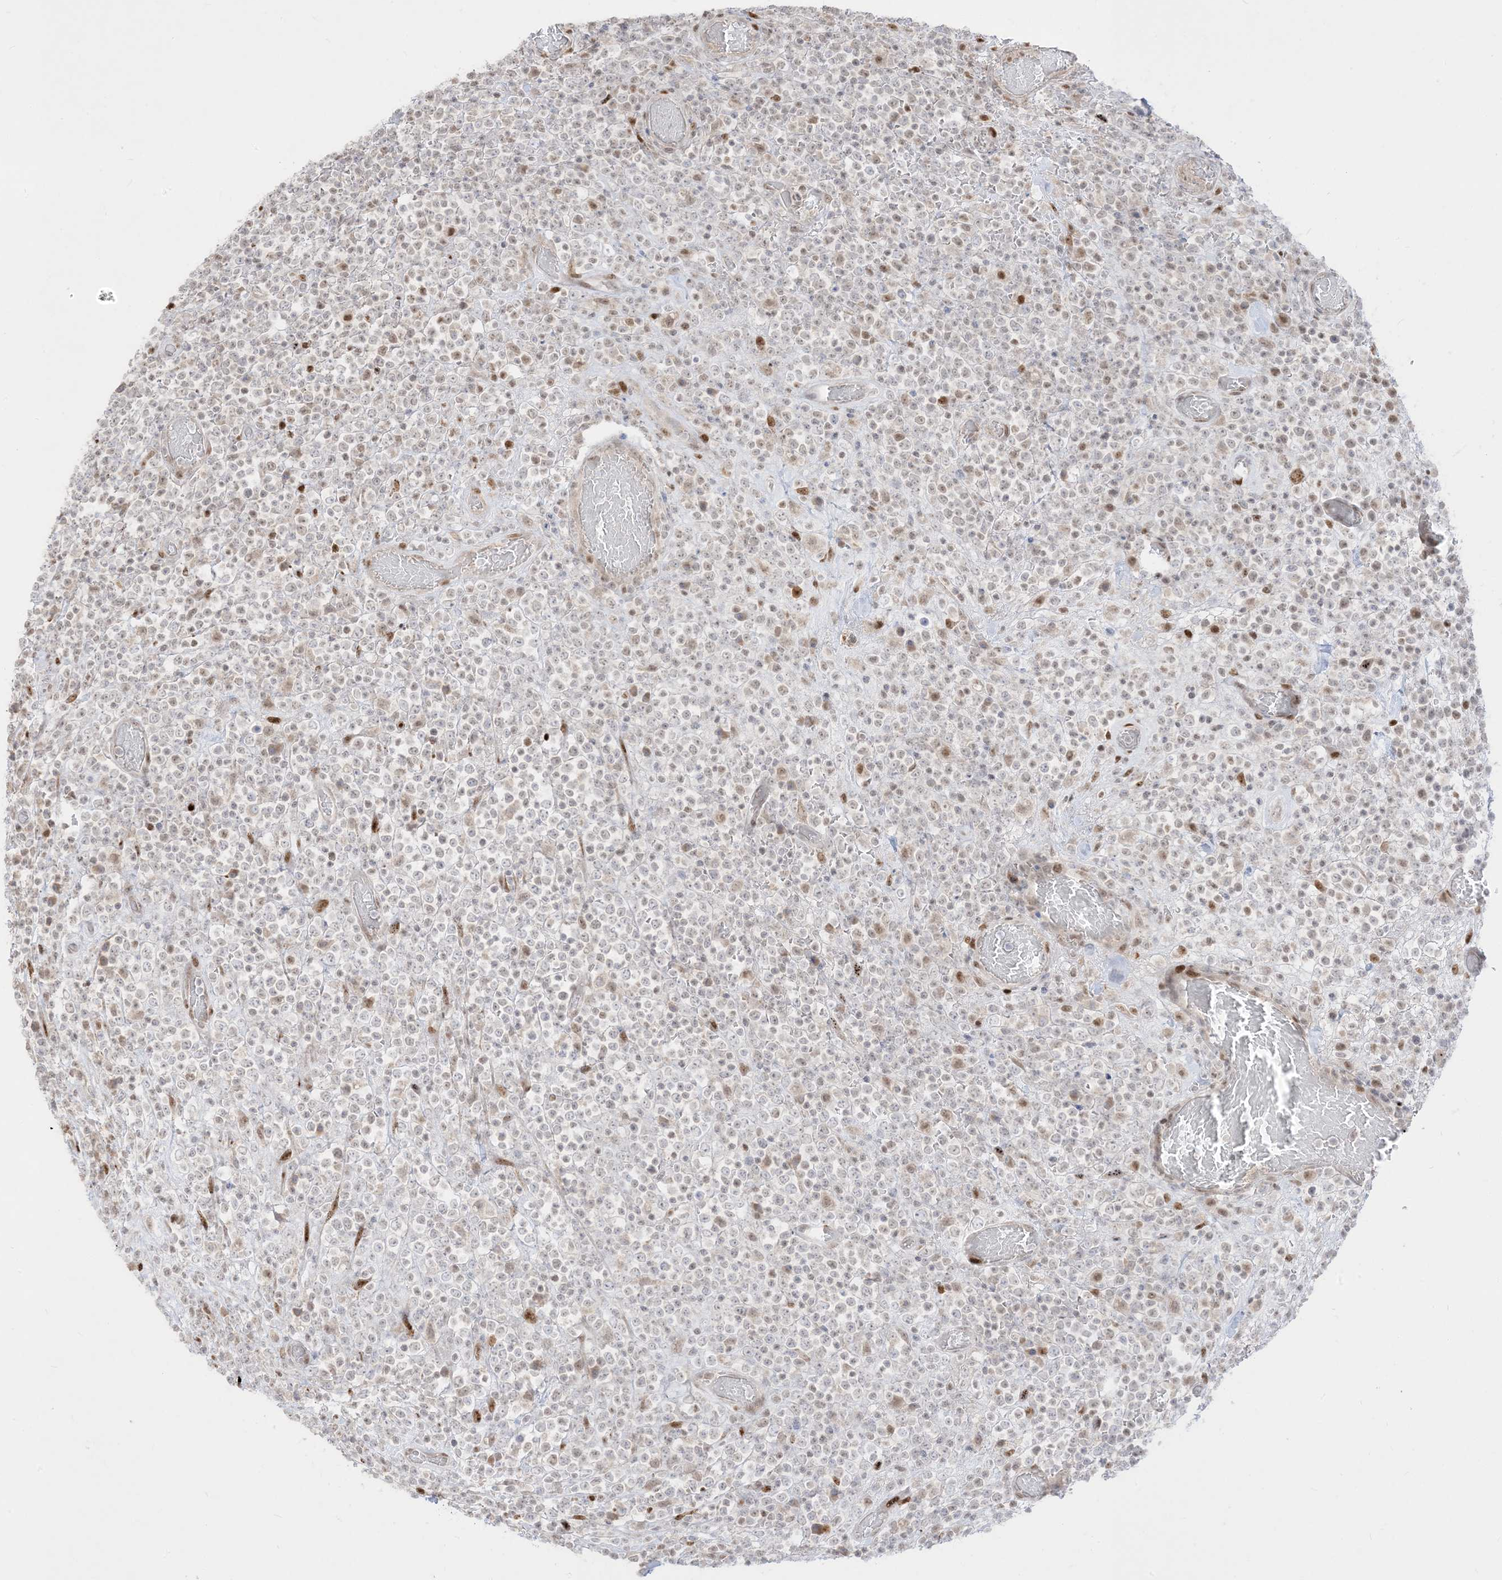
{"staining": {"intensity": "negative", "quantity": "none", "location": "none"}, "tissue": "lymphoma", "cell_type": "Tumor cells", "image_type": "cancer", "snomed": [{"axis": "morphology", "description": "Malignant lymphoma, non-Hodgkin's type, High grade"}, {"axis": "topography", "description": "Colon"}], "caption": "IHC histopathology image of human lymphoma stained for a protein (brown), which displays no positivity in tumor cells.", "gene": "BHLHE40", "patient": {"sex": "female", "age": 53}}